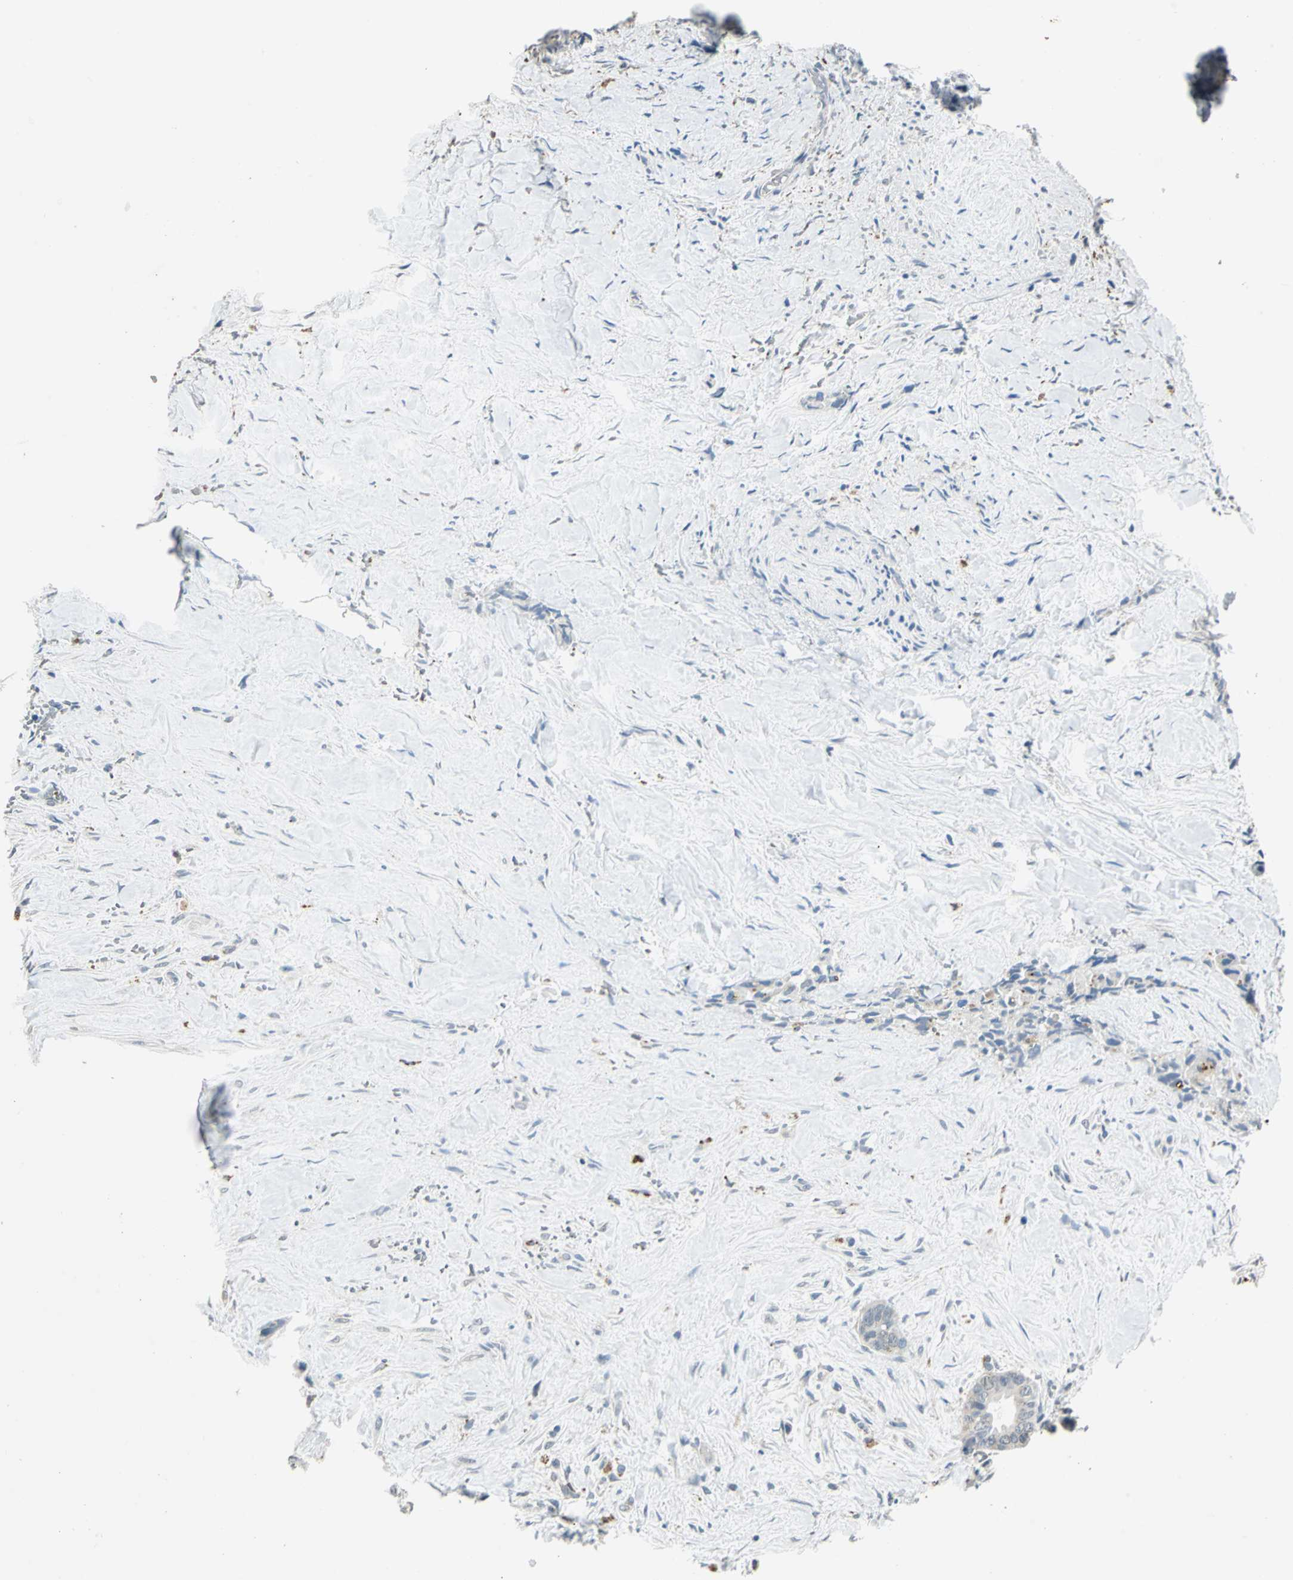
{"staining": {"intensity": "negative", "quantity": "none", "location": "none"}, "tissue": "liver cancer", "cell_type": "Tumor cells", "image_type": "cancer", "snomed": [{"axis": "morphology", "description": "Cholangiocarcinoma"}, {"axis": "topography", "description": "Liver"}], "caption": "A high-resolution histopathology image shows IHC staining of liver cancer, which reveals no significant expression in tumor cells.", "gene": "NIT1", "patient": {"sex": "female", "age": 55}}